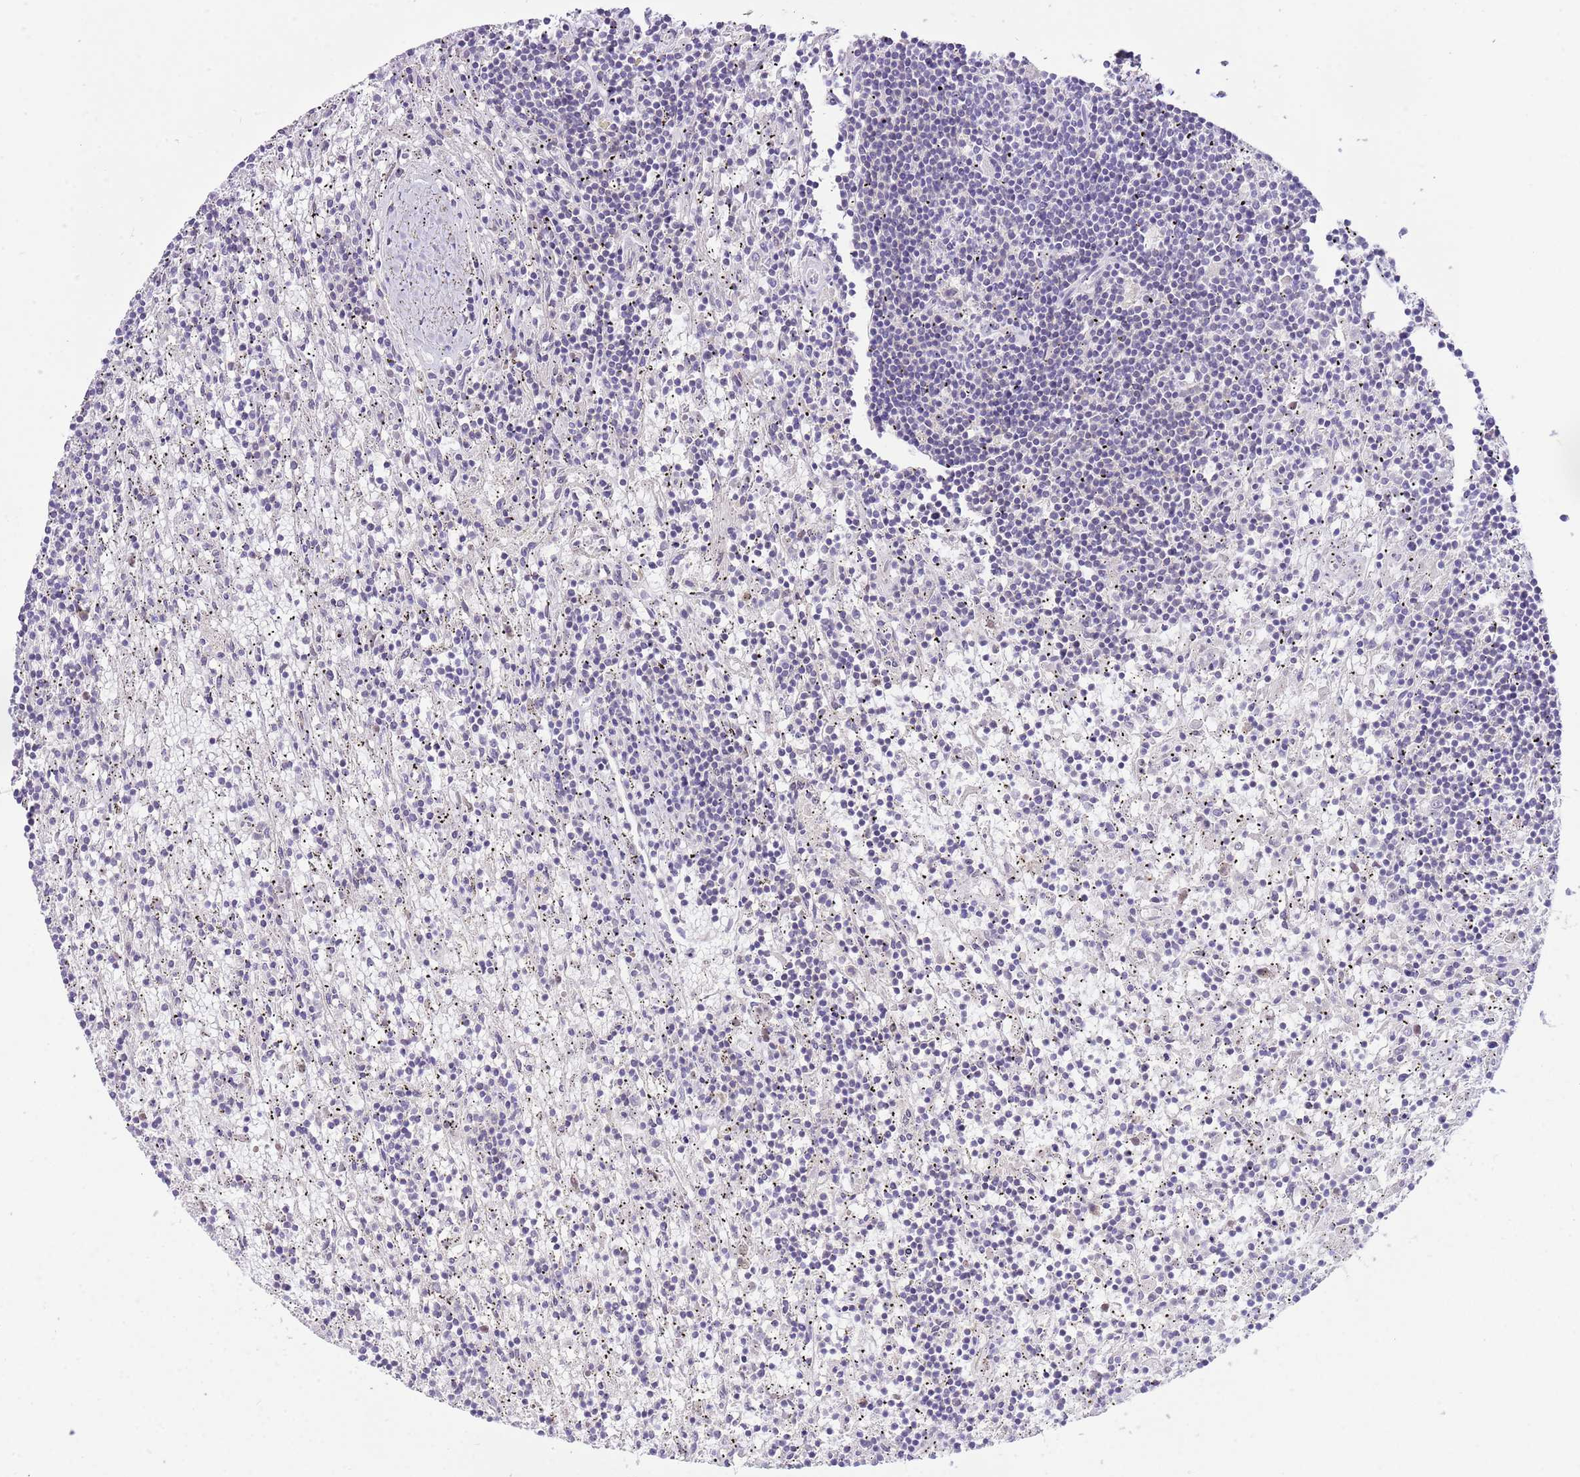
{"staining": {"intensity": "negative", "quantity": "none", "location": "none"}, "tissue": "lymphoma", "cell_type": "Tumor cells", "image_type": "cancer", "snomed": [{"axis": "morphology", "description": "Malignant lymphoma, non-Hodgkin's type, Low grade"}, {"axis": "topography", "description": "Spleen"}], "caption": "This is an immunohistochemistry micrograph of human lymphoma. There is no expression in tumor cells.", "gene": "RFK", "patient": {"sex": "male", "age": 76}}